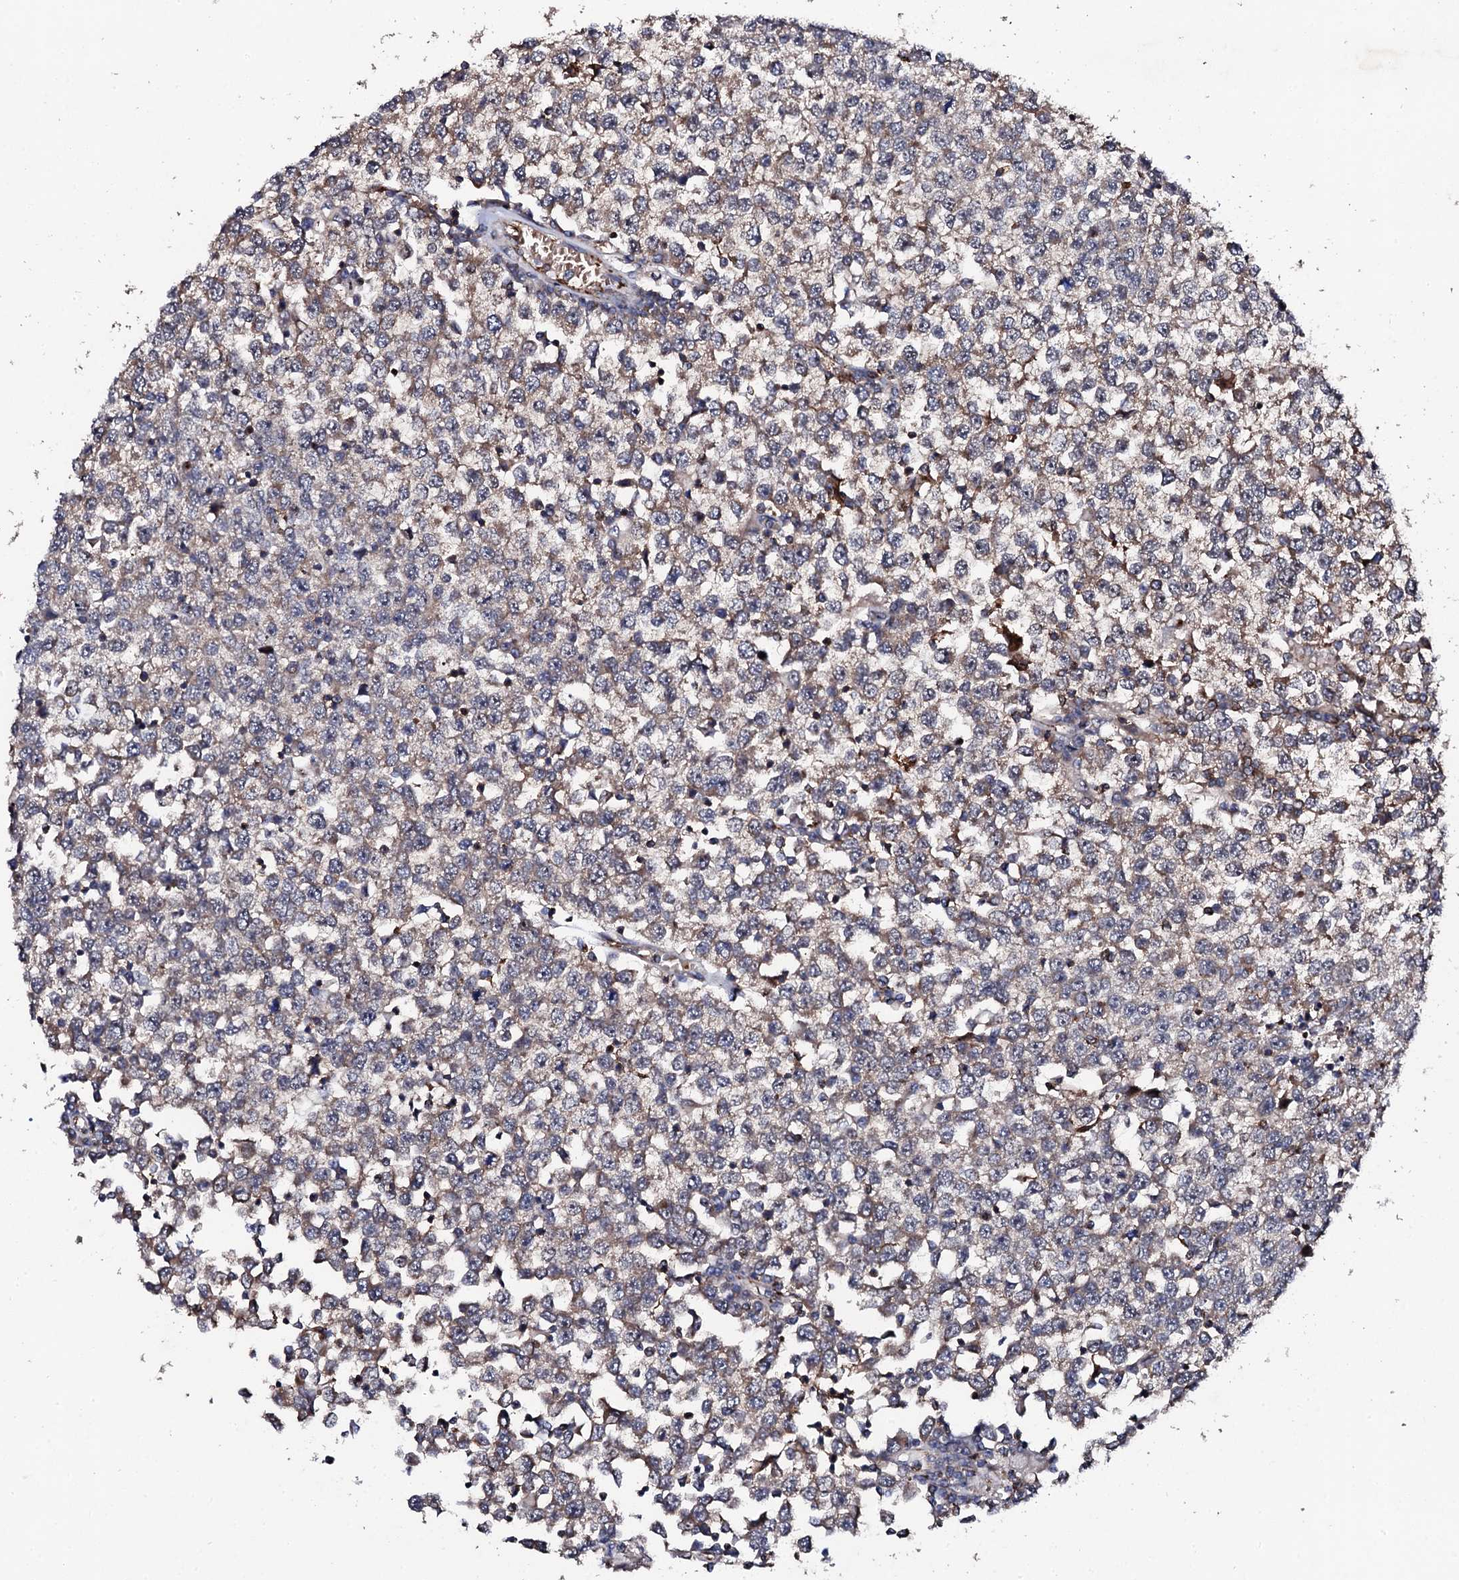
{"staining": {"intensity": "moderate", "quantity": "25%-75%", "location": "cytoplasmic/membranous"}, "tissue": "testis cancer", "cell_type": "Tumor cells", "image_type": "cancer", "snomed": [{"axis": "morphology", "description": "Seminoma, NOS"}, {"axis": "topography", "description": "Testis"}], "caption": "A brown stain shows moderate cytoplasmic/membranous positivity of a protein in human testis cancer (seminoma) tumor cells.", "gene": "GTPBP4", "patient": {"sex": "male", "age": 65}}